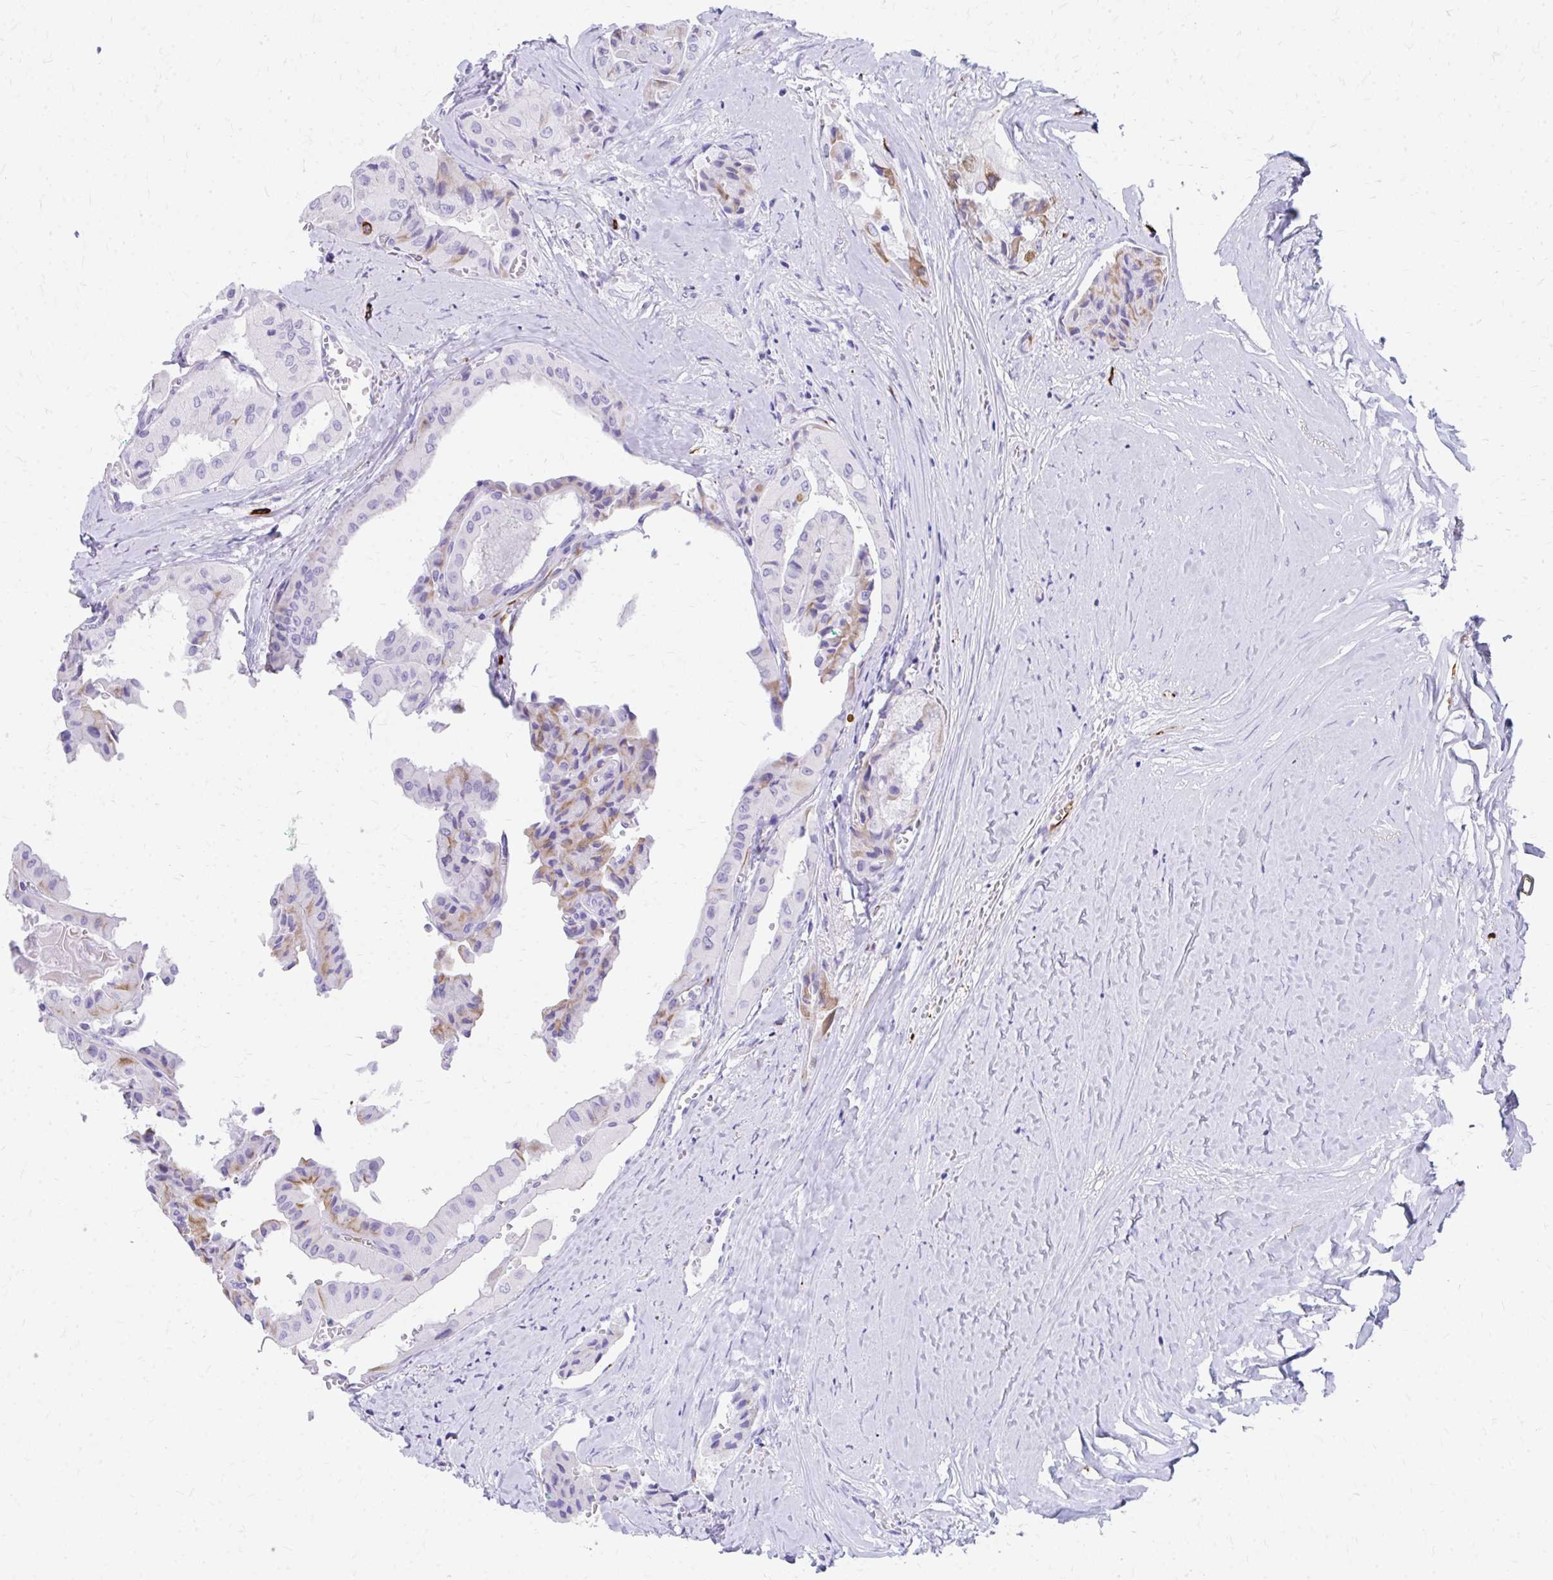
{"staining": {"intensity": "moderate", "quantity": "<25%", "location": "cytoplasmic/membranous"}, "tissue": "thyroid cancer", "cell_type": "Tumor cells", "image_type": "cancer", "snomed": [{"axis": "morphology", "description": "Normal tissue, NOS"}, {"axis": "morphology", "description": "Papillary adenocarcinoma, NOS"}, {"axis": "topography", "description": "Thyroid gland"}], "caption": "An IHC micrograph of neoplastic tissue is shown. Protein staining in brown shows moderate cytoplasmic/membranous positivity in thyroid cancer (papillary adenocarcinoma) within tumor cells. The protein of interest is shown in brown color, while the nuclei are stained blue.", "gene": "ZNF699", "patient": {"sex": "female", "age": 59}}